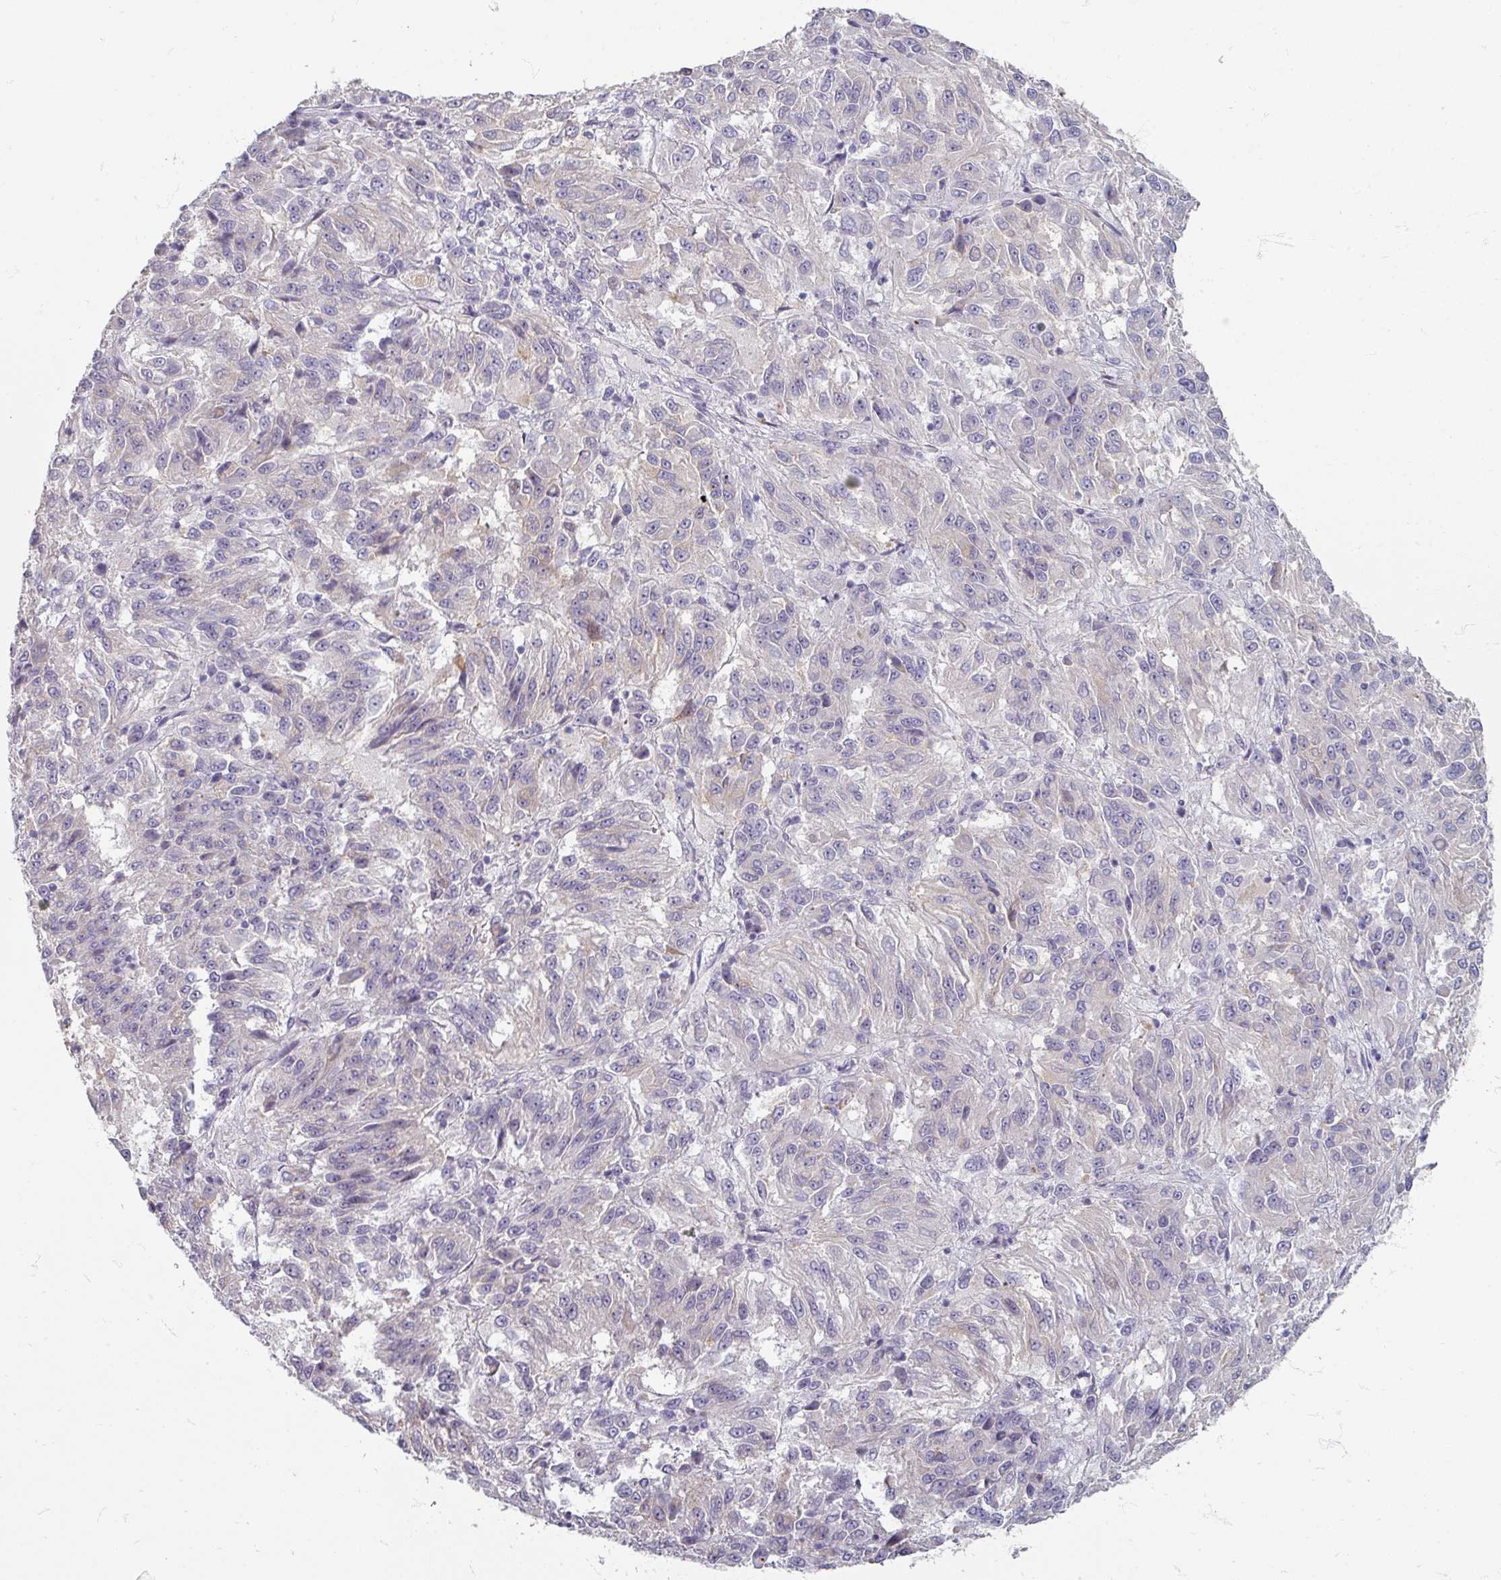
{"staining": {"intensity": "negative", "quantity": "none", "location": "none"}, "tissue": "melanoma", "cell_type": "Tumor cells", "image_type": "cancer", "snomed": [{"axis": "morphology", "description": "Malignant melanoma, Metastatic site"}, {"axis": "topography", "description": "Lung"}], "caption": "DAB (3,3'-diaminobenzidine) immunohistochemical staining of melanoma exhibits no significant expression in tumor cells.", "gene": "ZNF878", "patient": {"sex": "male", "age": 64}}